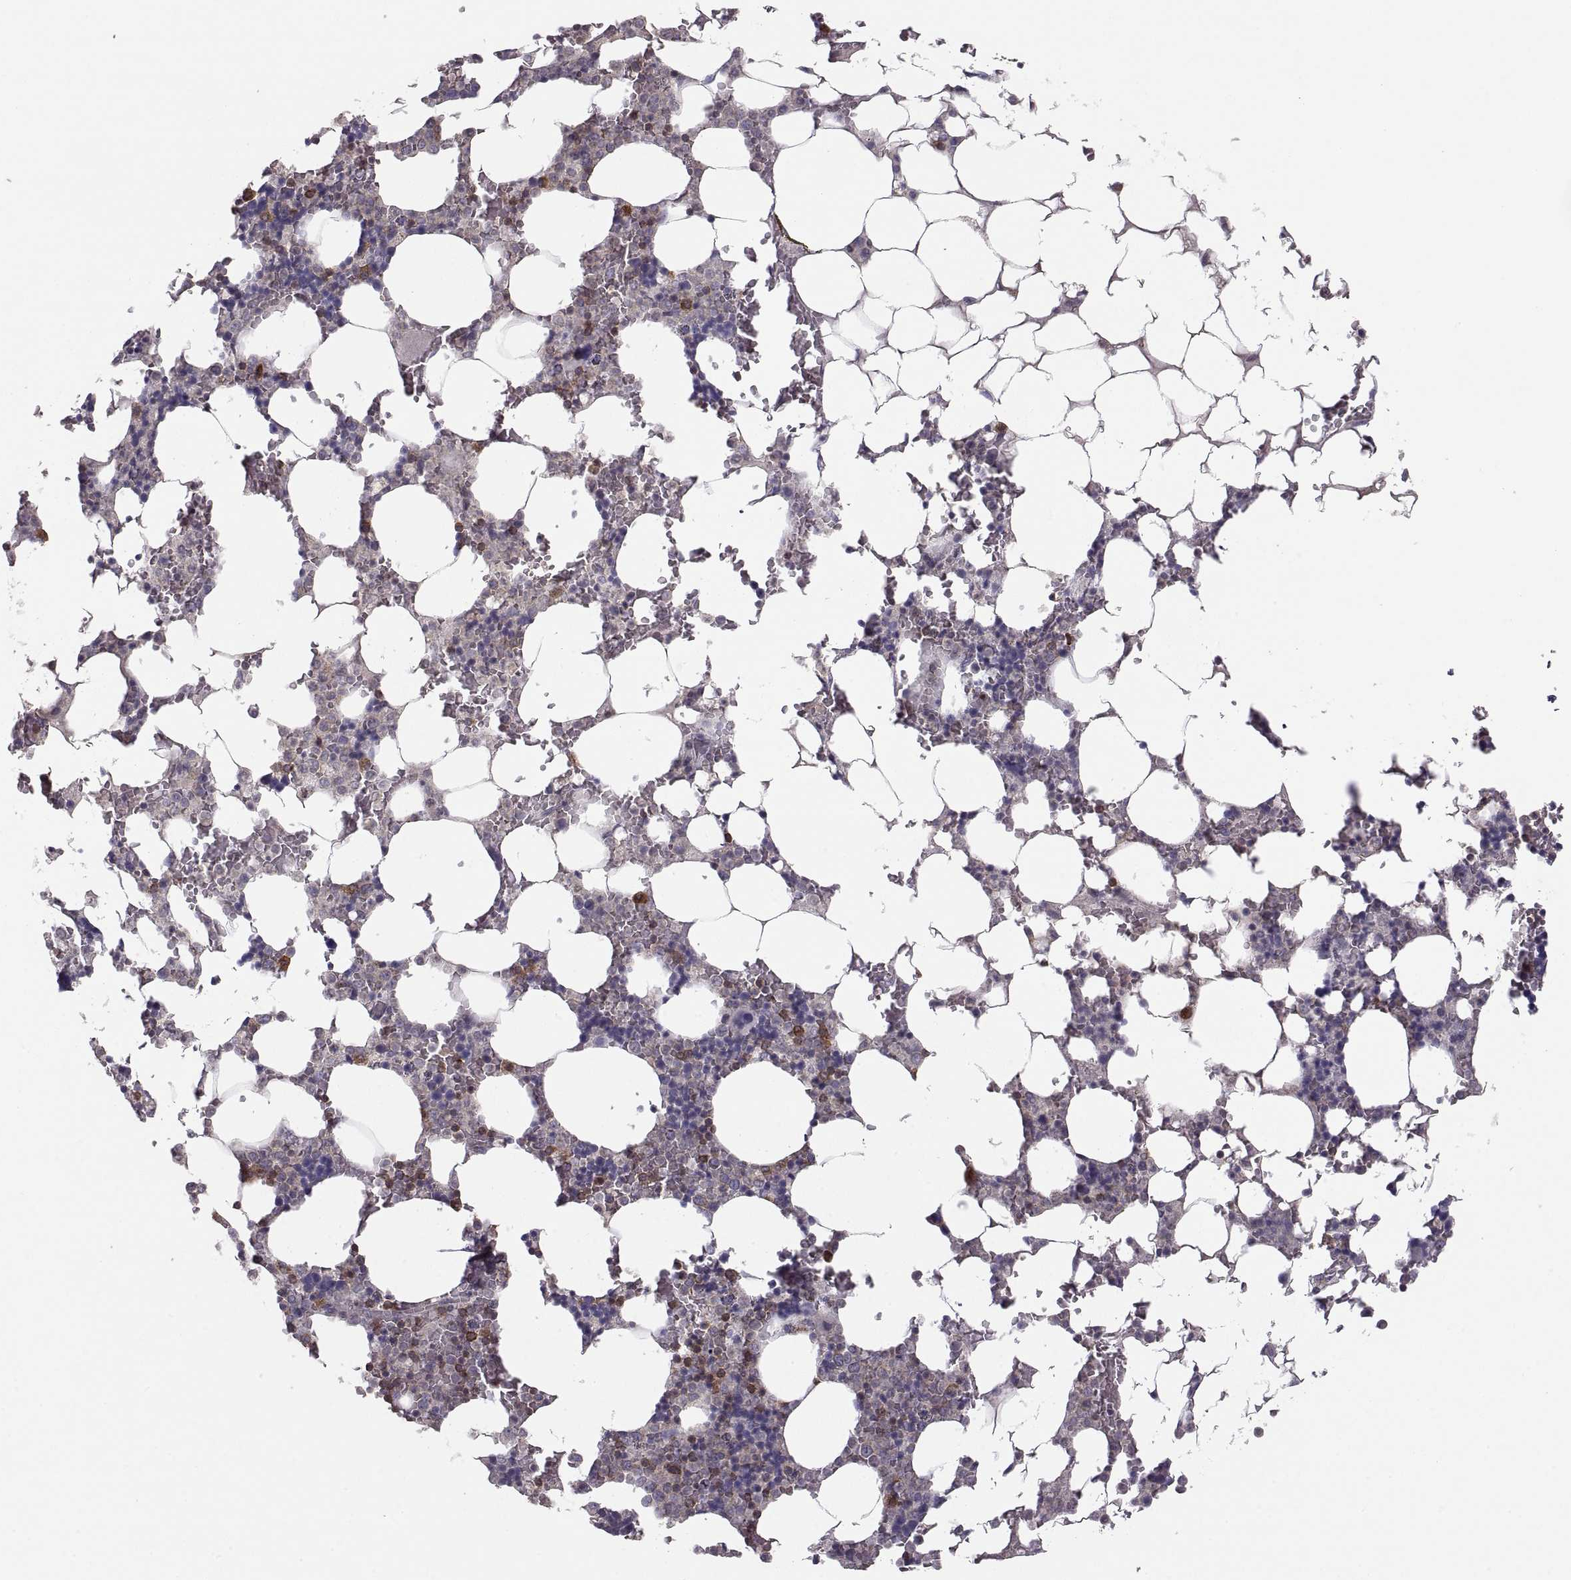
{"staining": {"intensity": "strong", "quantity": "<25%", "location": "cytoplasmic/membranous"}, "tissue": "bone marrow", "cell_type": "Hematopoietic cells", "image_type": "normal", "snomed": [{"axis": "morphology", "description": "Normal tissue, NOS"}, {"axis": "topography", "description": "Bone marrow"}], "caption": "An IHC image of unremarkable tissue is shown. Protein staining in brown labels strong cytoplasmic/membranous positivity in bone marrow within hematopoietic cells. (brown staining indicates protein expression, while blue staining denotes nuclei).", "gene": "EZR", "patient": {"sex": "male", "age": 51}}